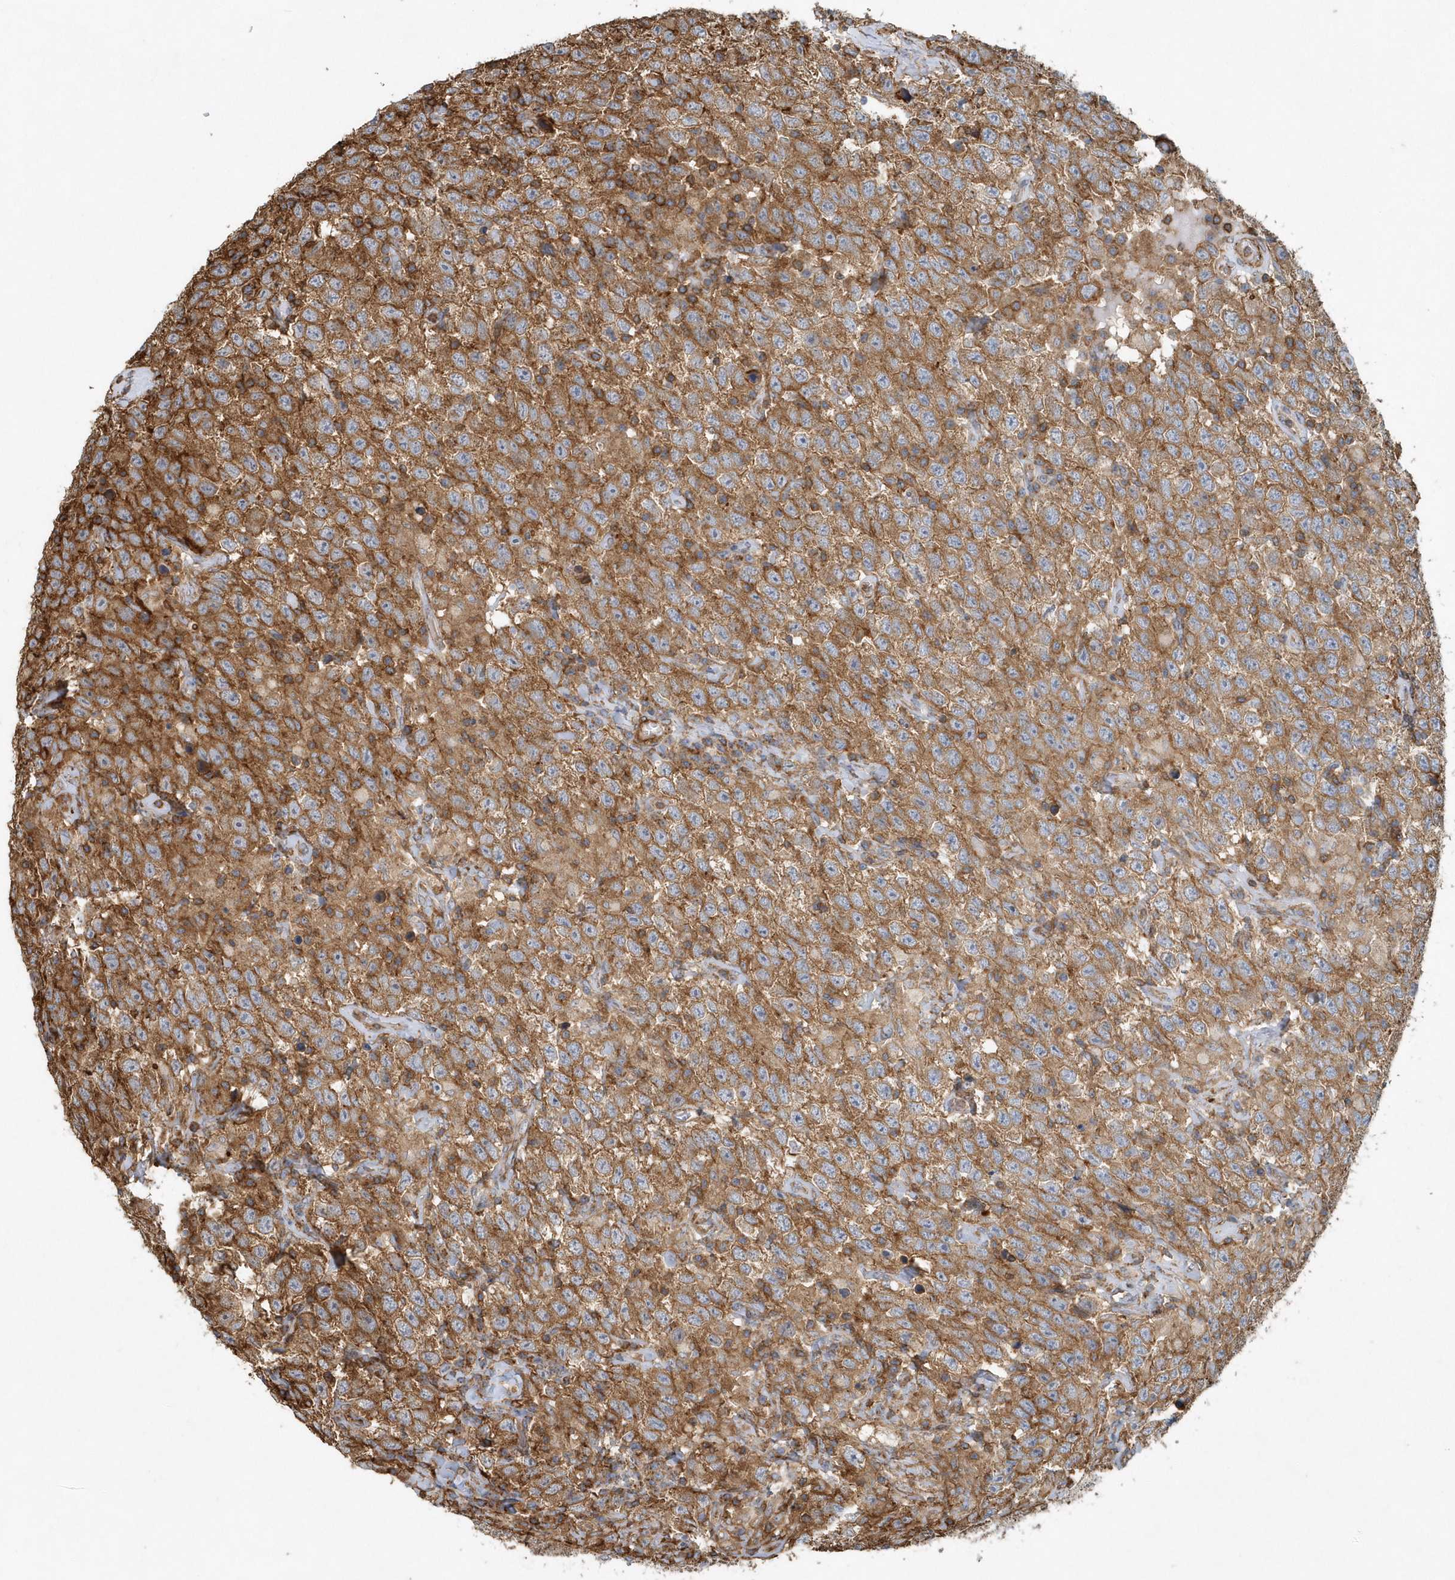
{"staining": {"intensity": "moderate", "quantity": ">75%", "location": "cytoplasmic/membranous"}, "tissue": "testis cancer", "cell_type": "Tumor cells", "image_type": "cancer", "snomed": [{"axis": "morphology", "description": "Seminoma, NOS"}, {"axis": "topography", "description": "Testis"}], "caption": "Seminoma (testis) stained with immunohistochemistry (IHC) shows moderate cytoplasmic/membranous staining in approximately >75% of tumor cells.", "gene": "MMUT", "patient": {"sex": "male", "age": 41}}